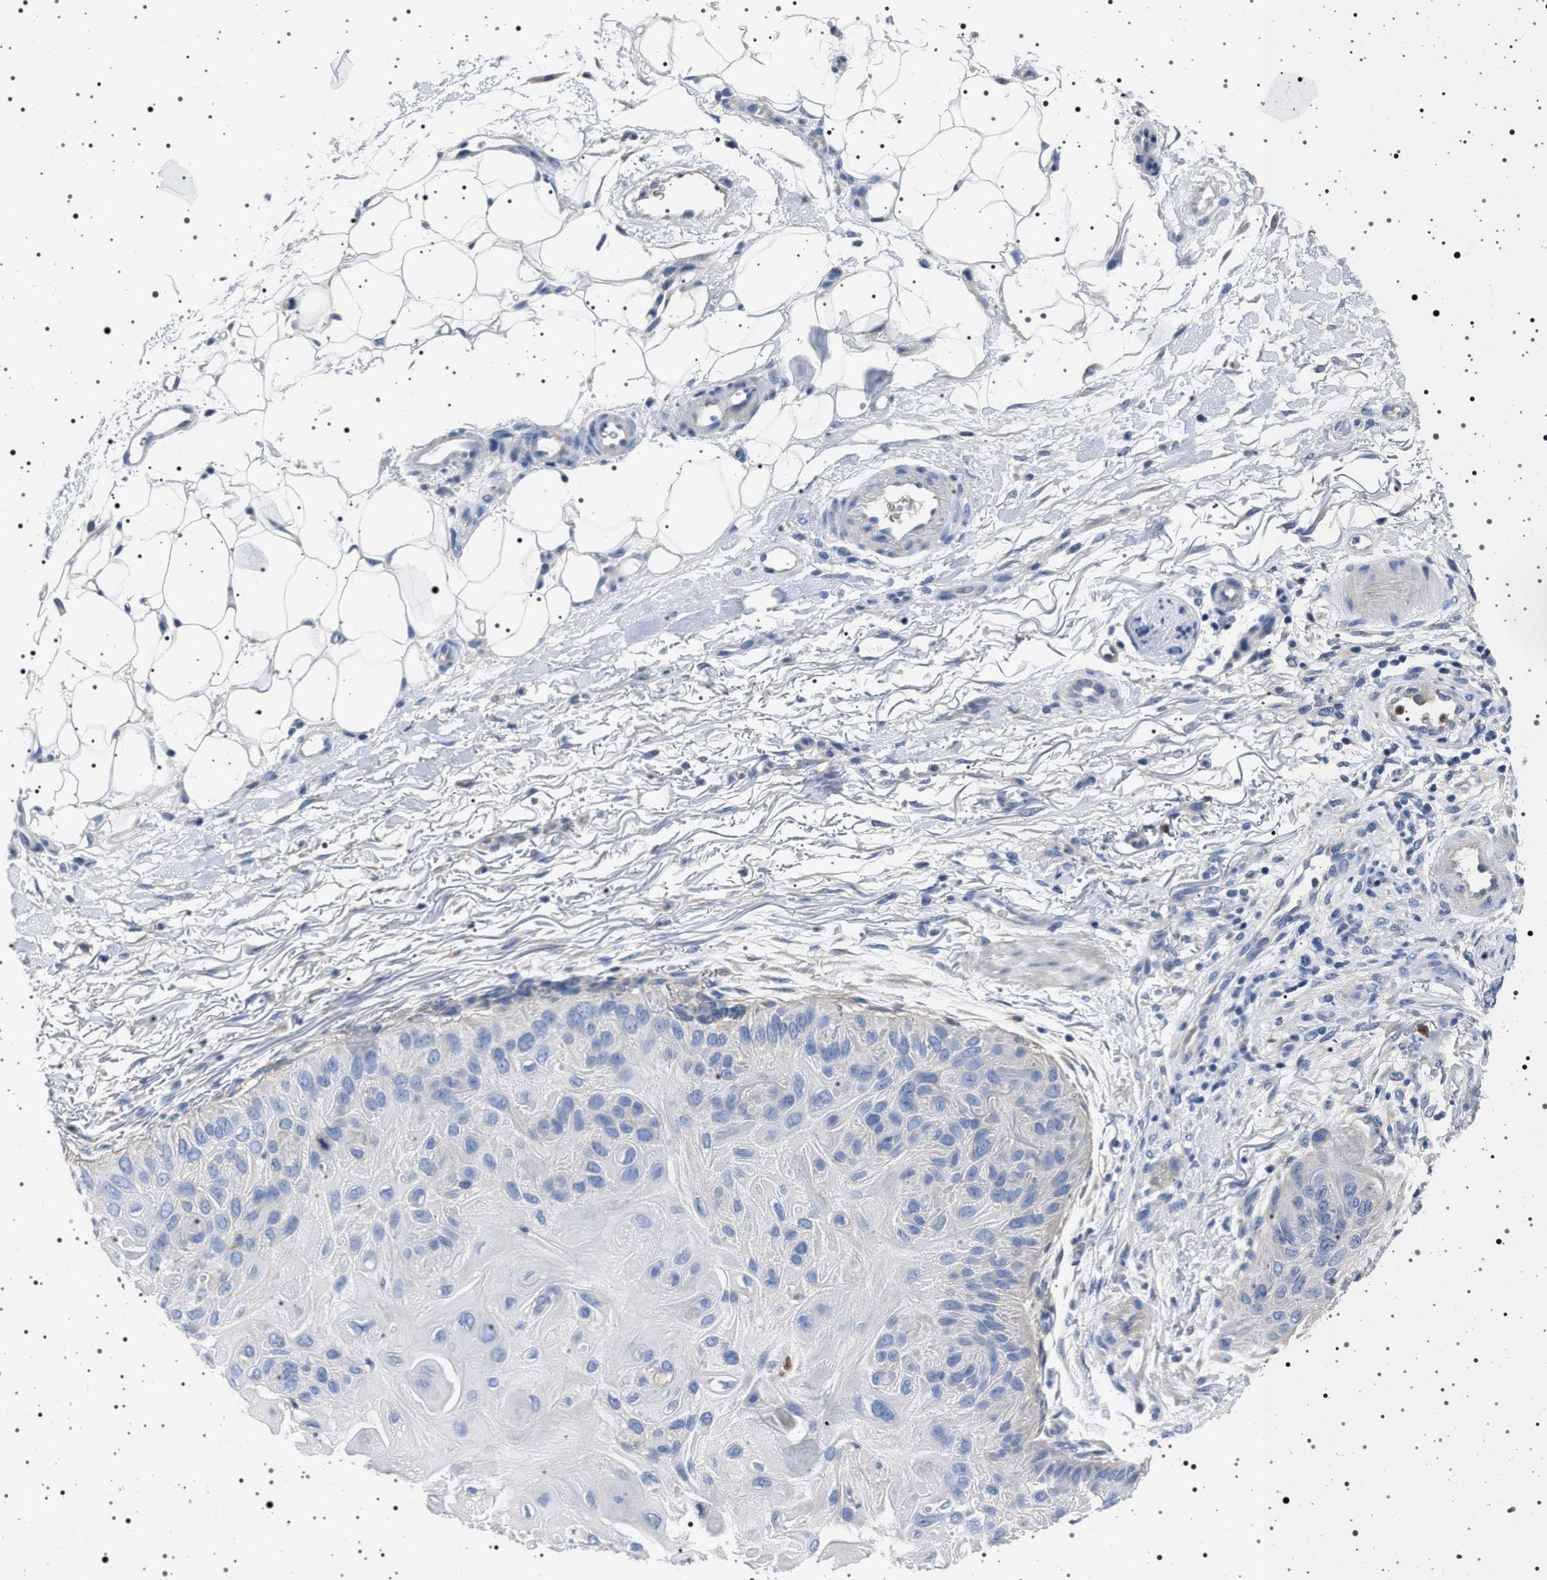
{"staining": {"intensity": "negative", "quantity": "none", "location": "none"}, "tissue": "skin cancer", "cell_type": "Tumor cells", "image_type": "cancer", "snomed": [{"axis": "morphology", "description": "Squamous cell carcinoma, NOS"}, {"axis": "topography", "description": "Skin"}], "caption": "Photomicrograph shows no significant protein staining in tumor cells of skin cancer (squamous cell carcinoma).", "gene": "NAT9", "patient": {"sex": "female", "age": 77}}